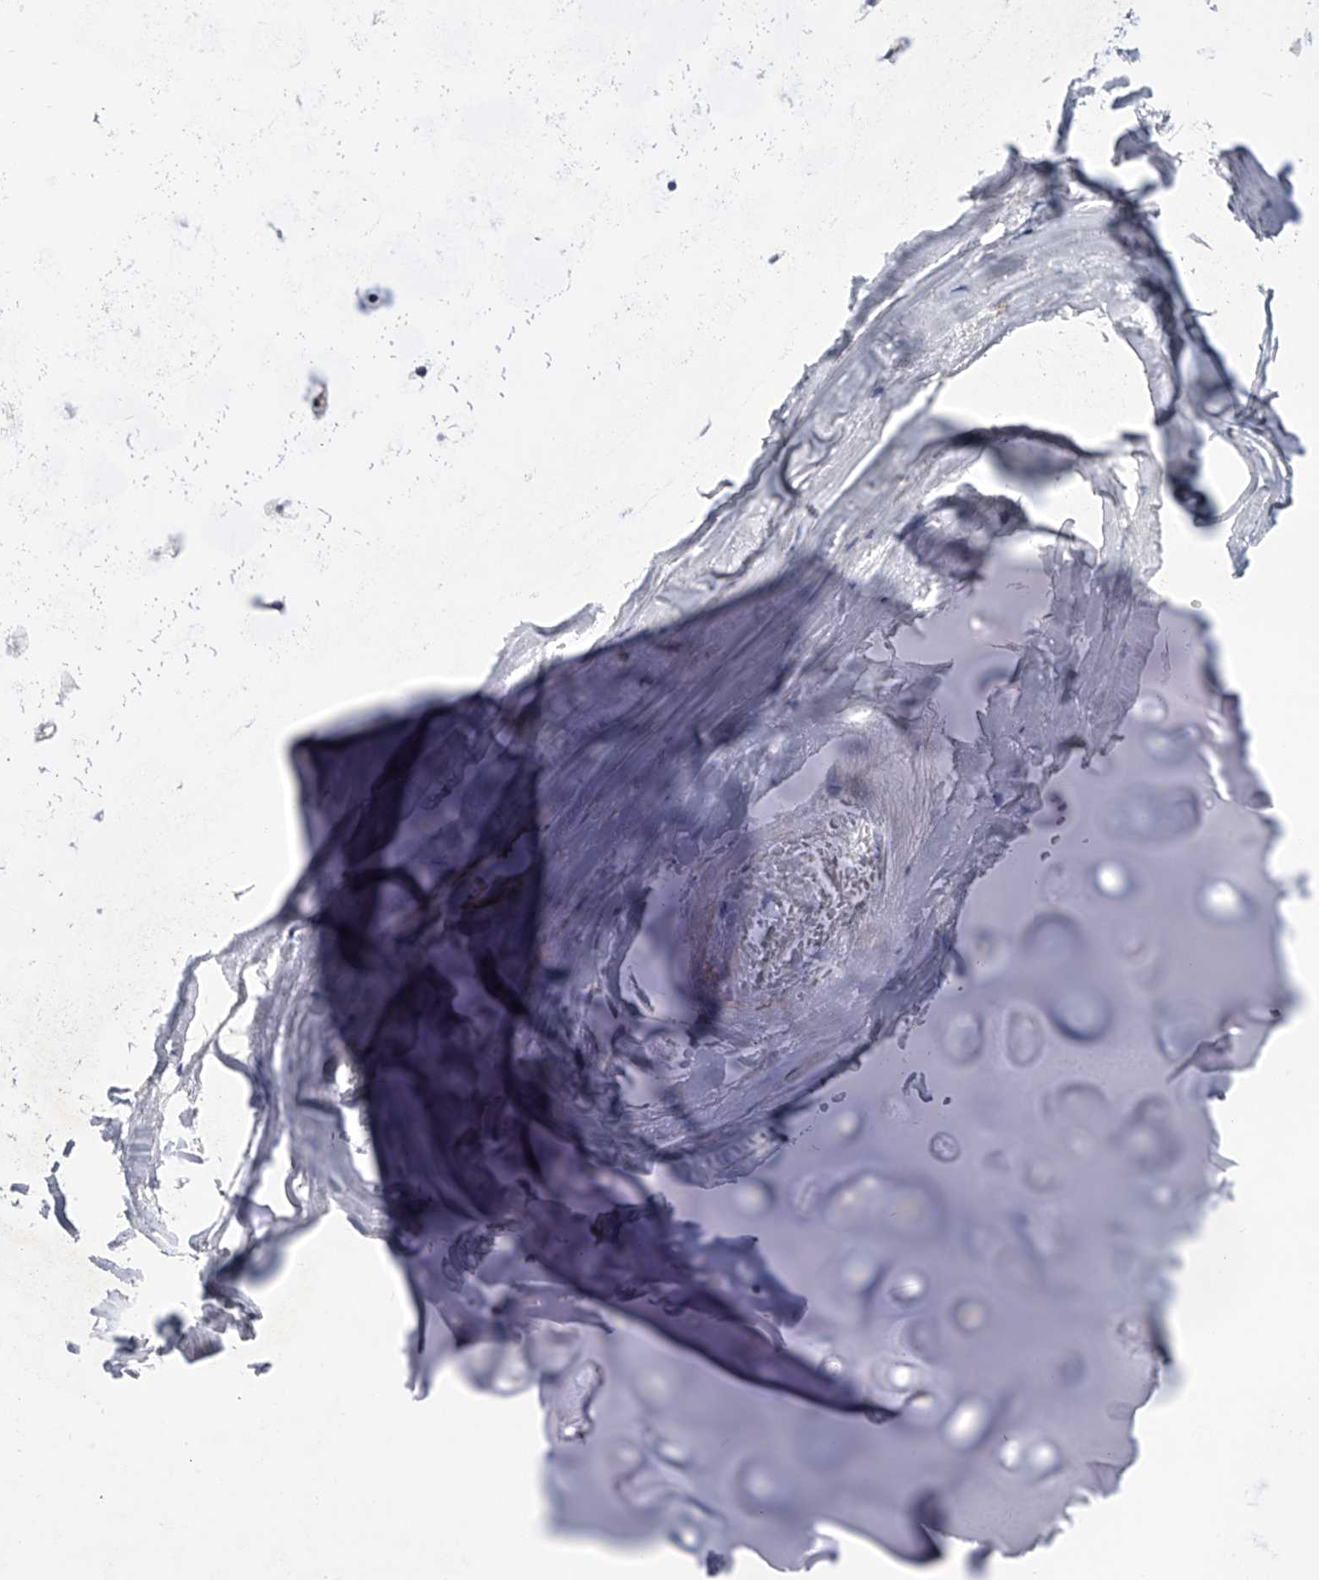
{"staining": {"intensity": "negative", "quantity": "none", "location": "none"}, "tissue": "adipose tissue", "cell_type": "Adipocytes", "image_type": "normal", "snomed": [{"axis": "morphology", "description": "Normal tissue, NOS"}, {"axis": "topography", "description": "Cartilage tissue"}], "caption": "IHC of unremarkable adipose tissue shows no expression in adipocytes.", "gene": "ALG14", "patient": {"sex": "female", "age": 63}}